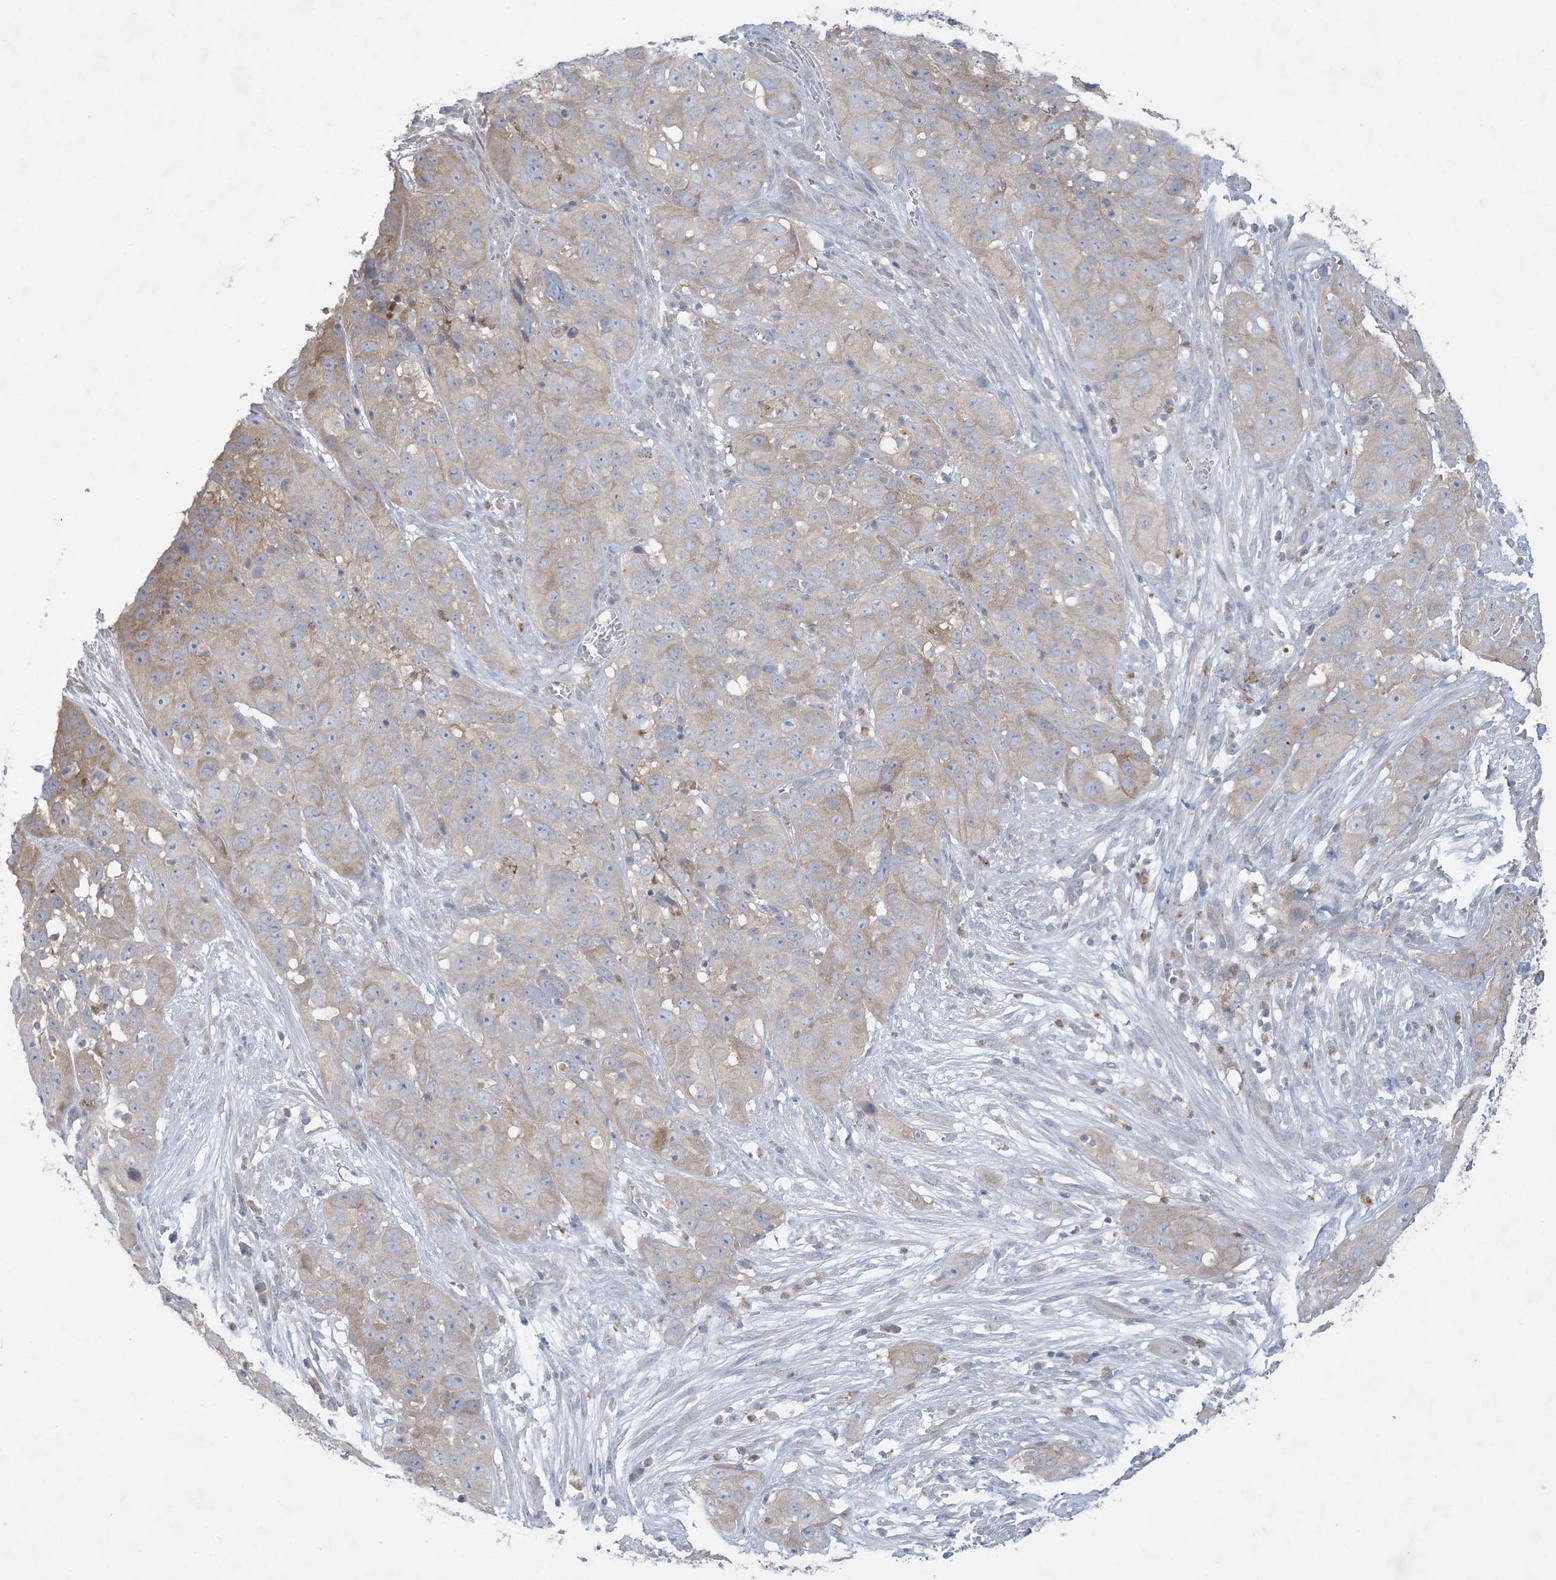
{"staining": {"intensity": "weak", "quantity": "<25%", "location": "cytoplasmic/membranous"}, "tissue": "cervical cancer", "cell_type": "Tumor cells", "image_type": "cancer", "snomed": [{"axis": "morphology", "description": "Squamous cell carcinoma, NOS"}, {"axis": "topography", "description": "Cervix"}], "caption": "DAB immunohistochemical staining of human cervical squamous cell carcinoma reveals no significant positivity in tumor cells. (Stains: DAB immunohistochemistry with hematoxylin counter stain, Microscopy: brightfield microscopy at high magnification).", "gene": "KIF3A", "patient": {"sex": "female", "age": 32}}